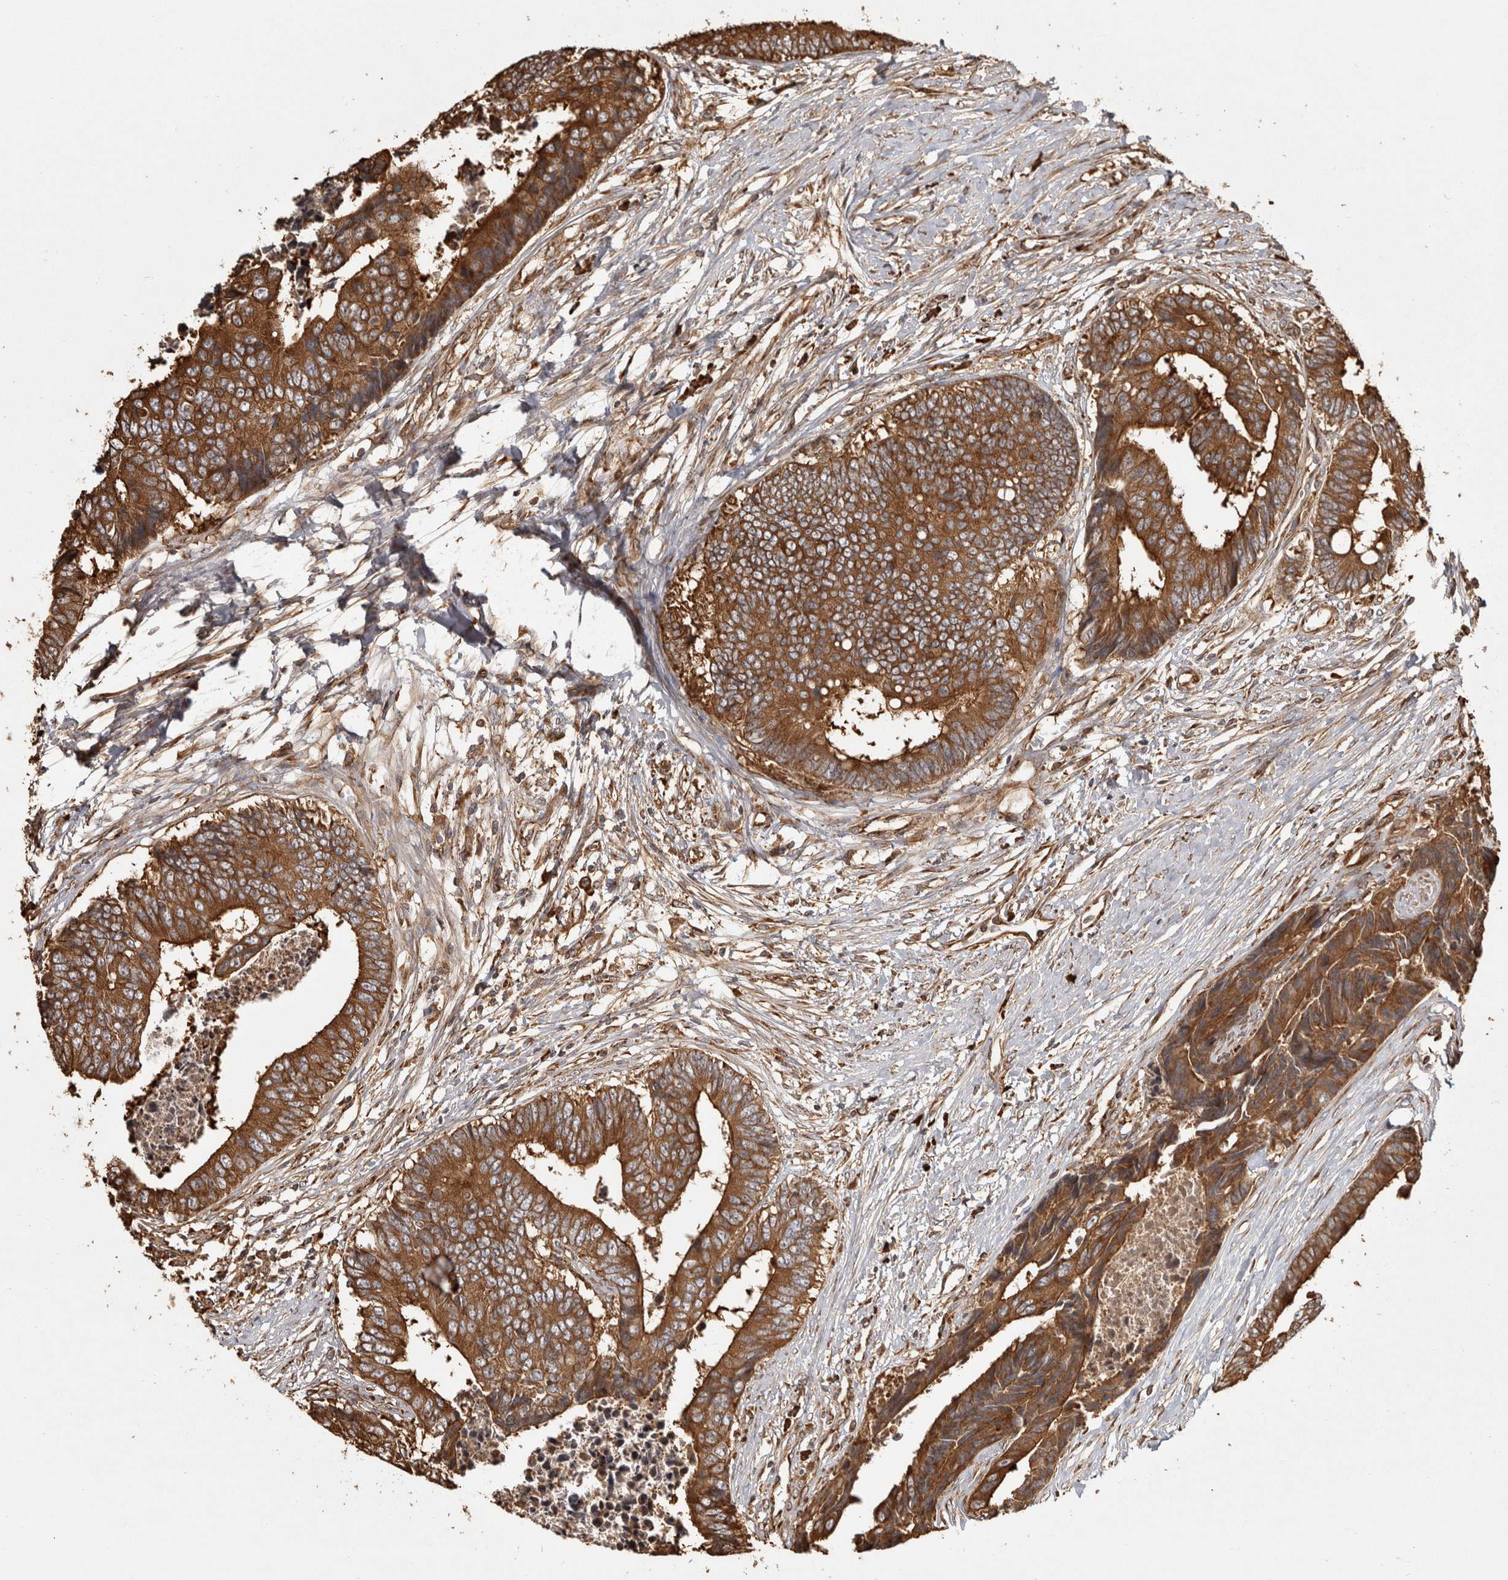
{"staining": {"intensity": "strong", "quantity": ">75%", "location": "cytoplasmic/membranous"}, "tissue": "colorectal cancer", "cell_type": "Tumor cells", "image_type": "cancer", "snomed": [{"axis": "morphology", "description": "Adenocarcinoma, NOS"}, {"axis": "topography", "description": "Rectum"}], "caption": "This is an image of immunohistochemistry staining of adenocarcinoma (colorectal), which shows strong expression in the cytoplasmic/membranous of tumor cells.", "gene": "CAMSAP2", "patient": {"sex": "male", "age": 84}}